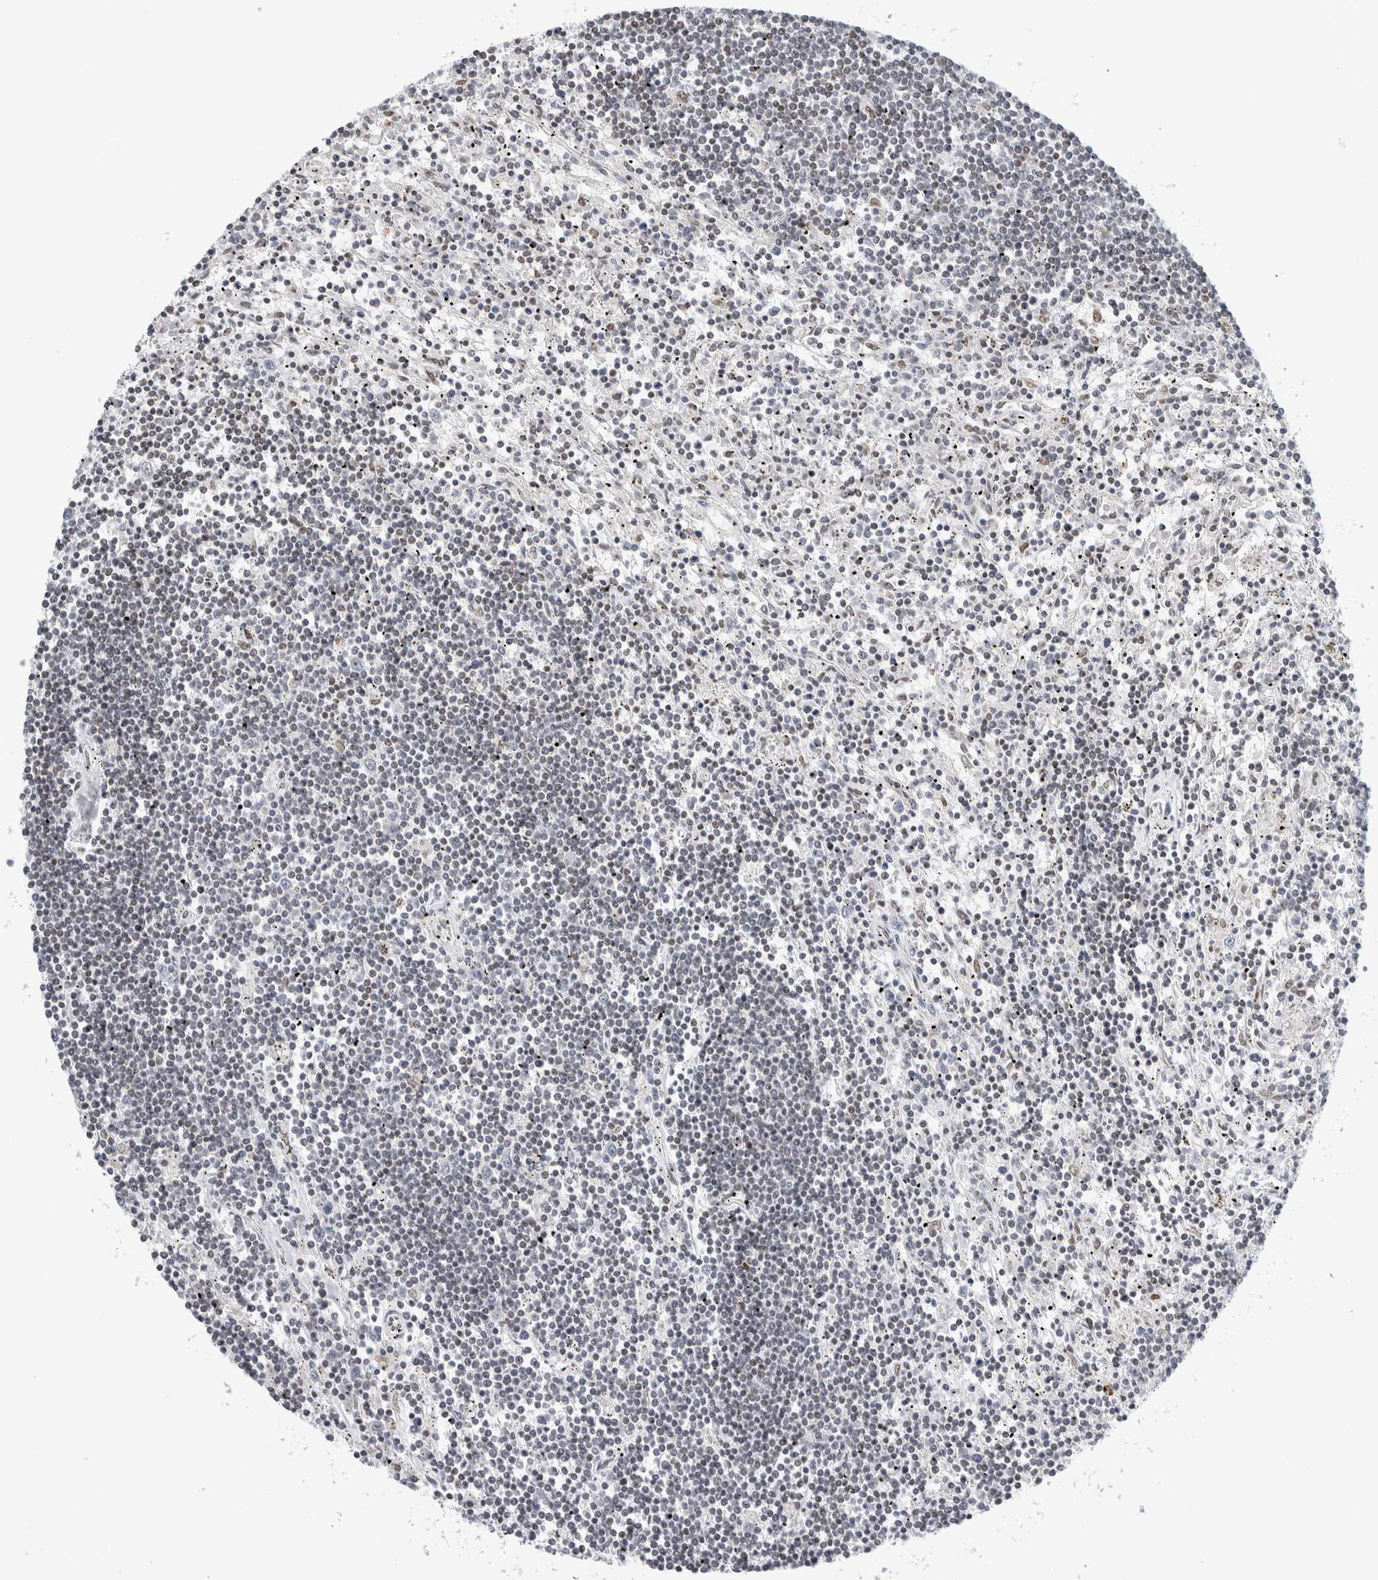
{"staining": {"intensity": "weak", "quantity": "<25%", "location": "nuclear"}, "tissue": "lymphoma", "cell_type": "Tumor cells", "image_type": "cancer", "snomed": [{"axis": "morphology", "description": "Malignant lymphoma, non-Hodgkin's type, Low grade"}, {"axis": "topography", "description": "Spleen"}], "caption": "The photomicrograph reveals no staining of tumor cells in low-grade malignant lymphoma, non-Hodgkin's type.", "gene": "NEUROD1", "patient": {"sex": "male", "age": 76}}